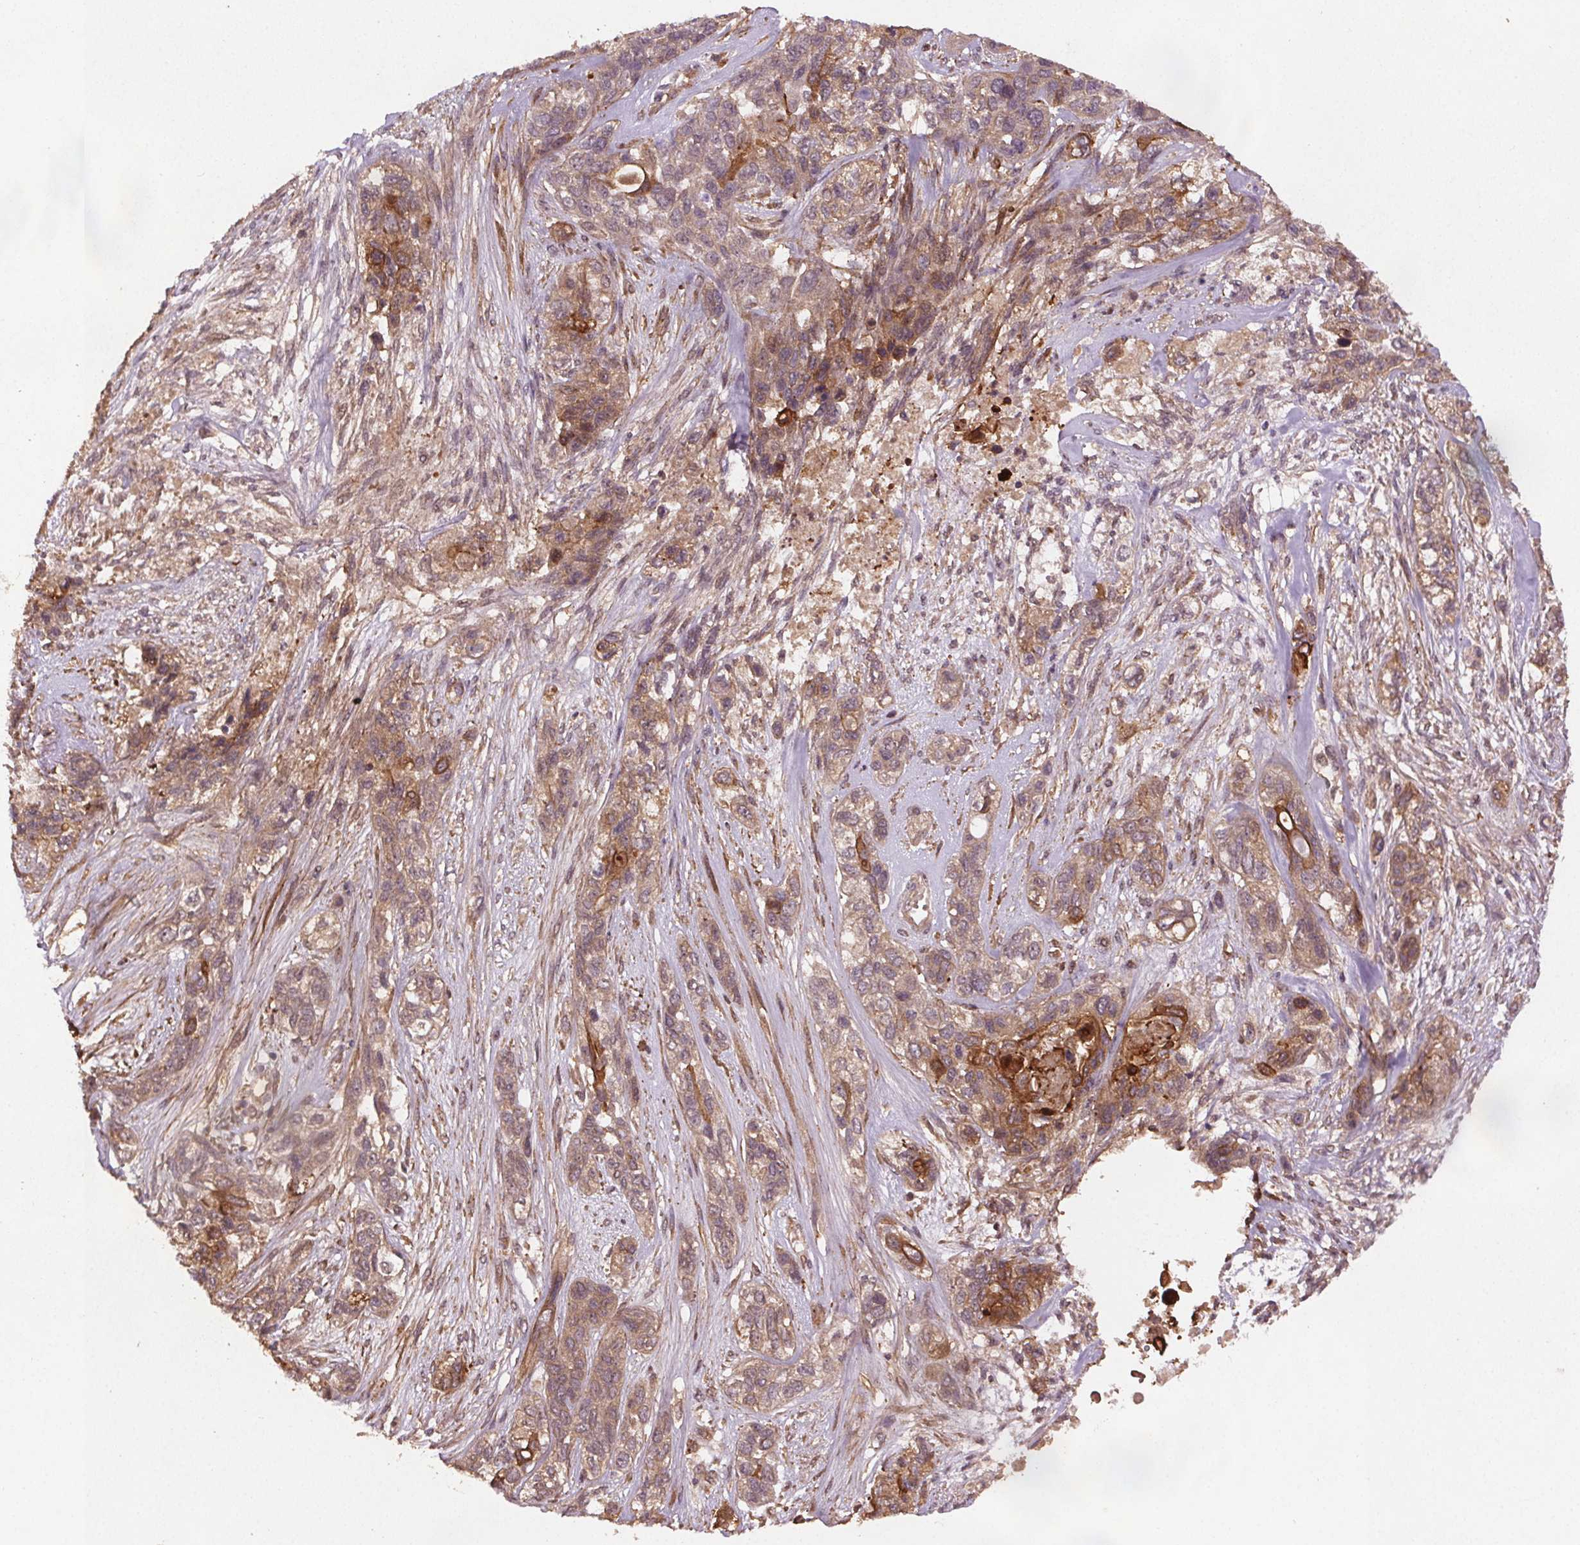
{"staining": {"intensity": "weak", "quantity": ">75%", "location": "cytoplasmic/membranous"}, "tissue": "lung cancer", "cell_type": "Tumor cells", "image_type": "cancer", "snomed": [{"axis": "morphology", "description": "Squamous cell carcinoma, NOS"}, {"axis": "topography", "description": "Lung"}], "caption": "This photomicrograph reveals immunohistochemistry (IHC) staining of lung cancer (squamous cell carcinoma), with low weak cytoplasmic/membranous positivity in about >75% of tumor cells.", "gene": "SEC14L2", "patient": {"sex": "female", "age": 70}}